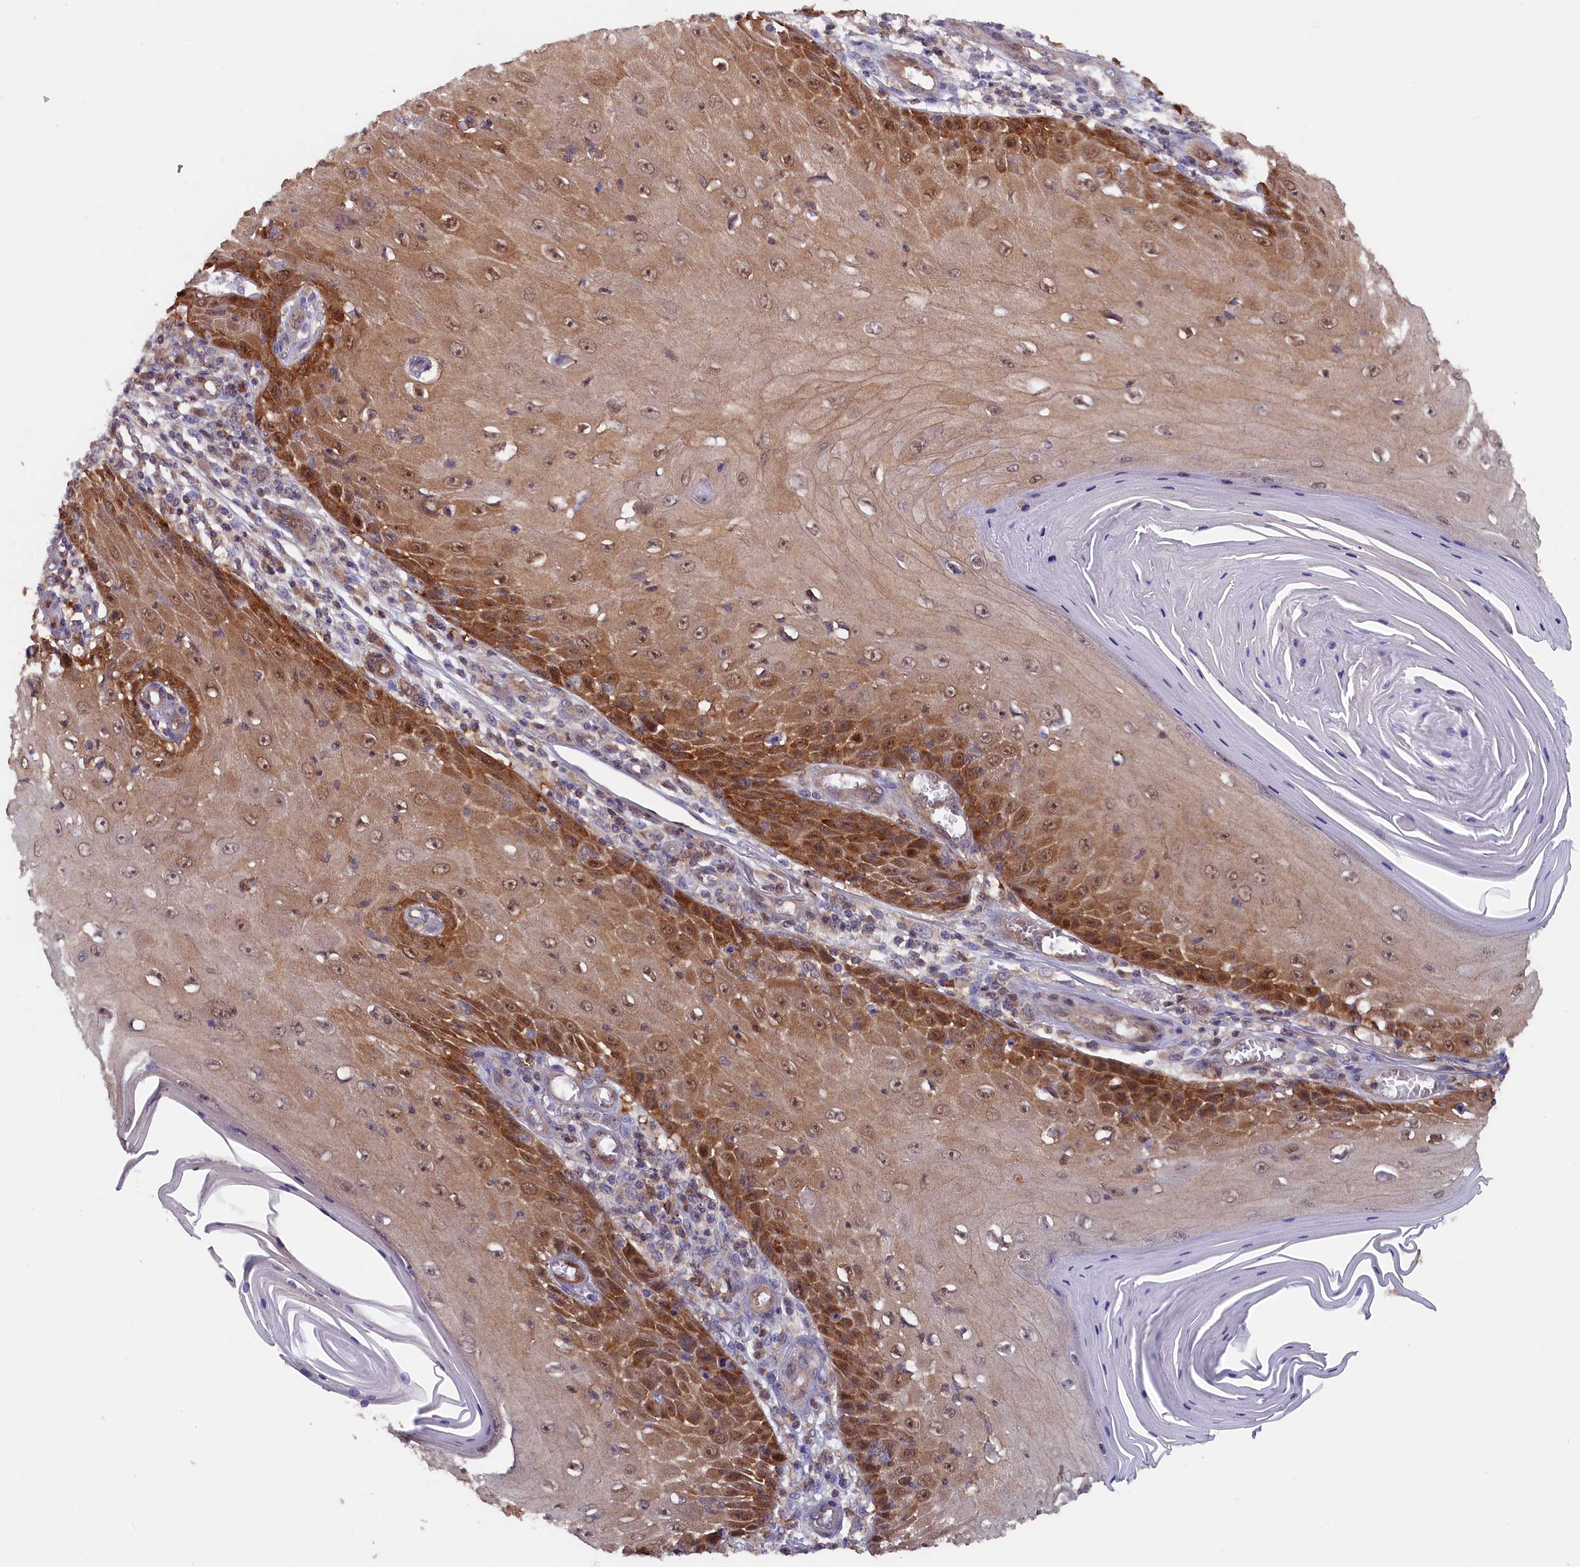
{"staining": {"intensity": "moderate", "quantity": ">75%", "location": "cytoplasmic/membranous,nuclear"}, "tissue": "skin cancer", "cell_type": "Tumor cells", "image_type": "cancer", "snomed": [{"axis": "morphology", "description": "Squamous cell carcinoma, NOS"}, {"axis": "topography", "description": "Skin"}], "caption": "A medium amount of moderate cytoplasmic/membranous and nuclear positivity is present in about >75% of tumor cells in squamous cell carcinoma (skin) tissue.", "gene": "JPT2", "patient": {"sex": "female", "age": 73}}